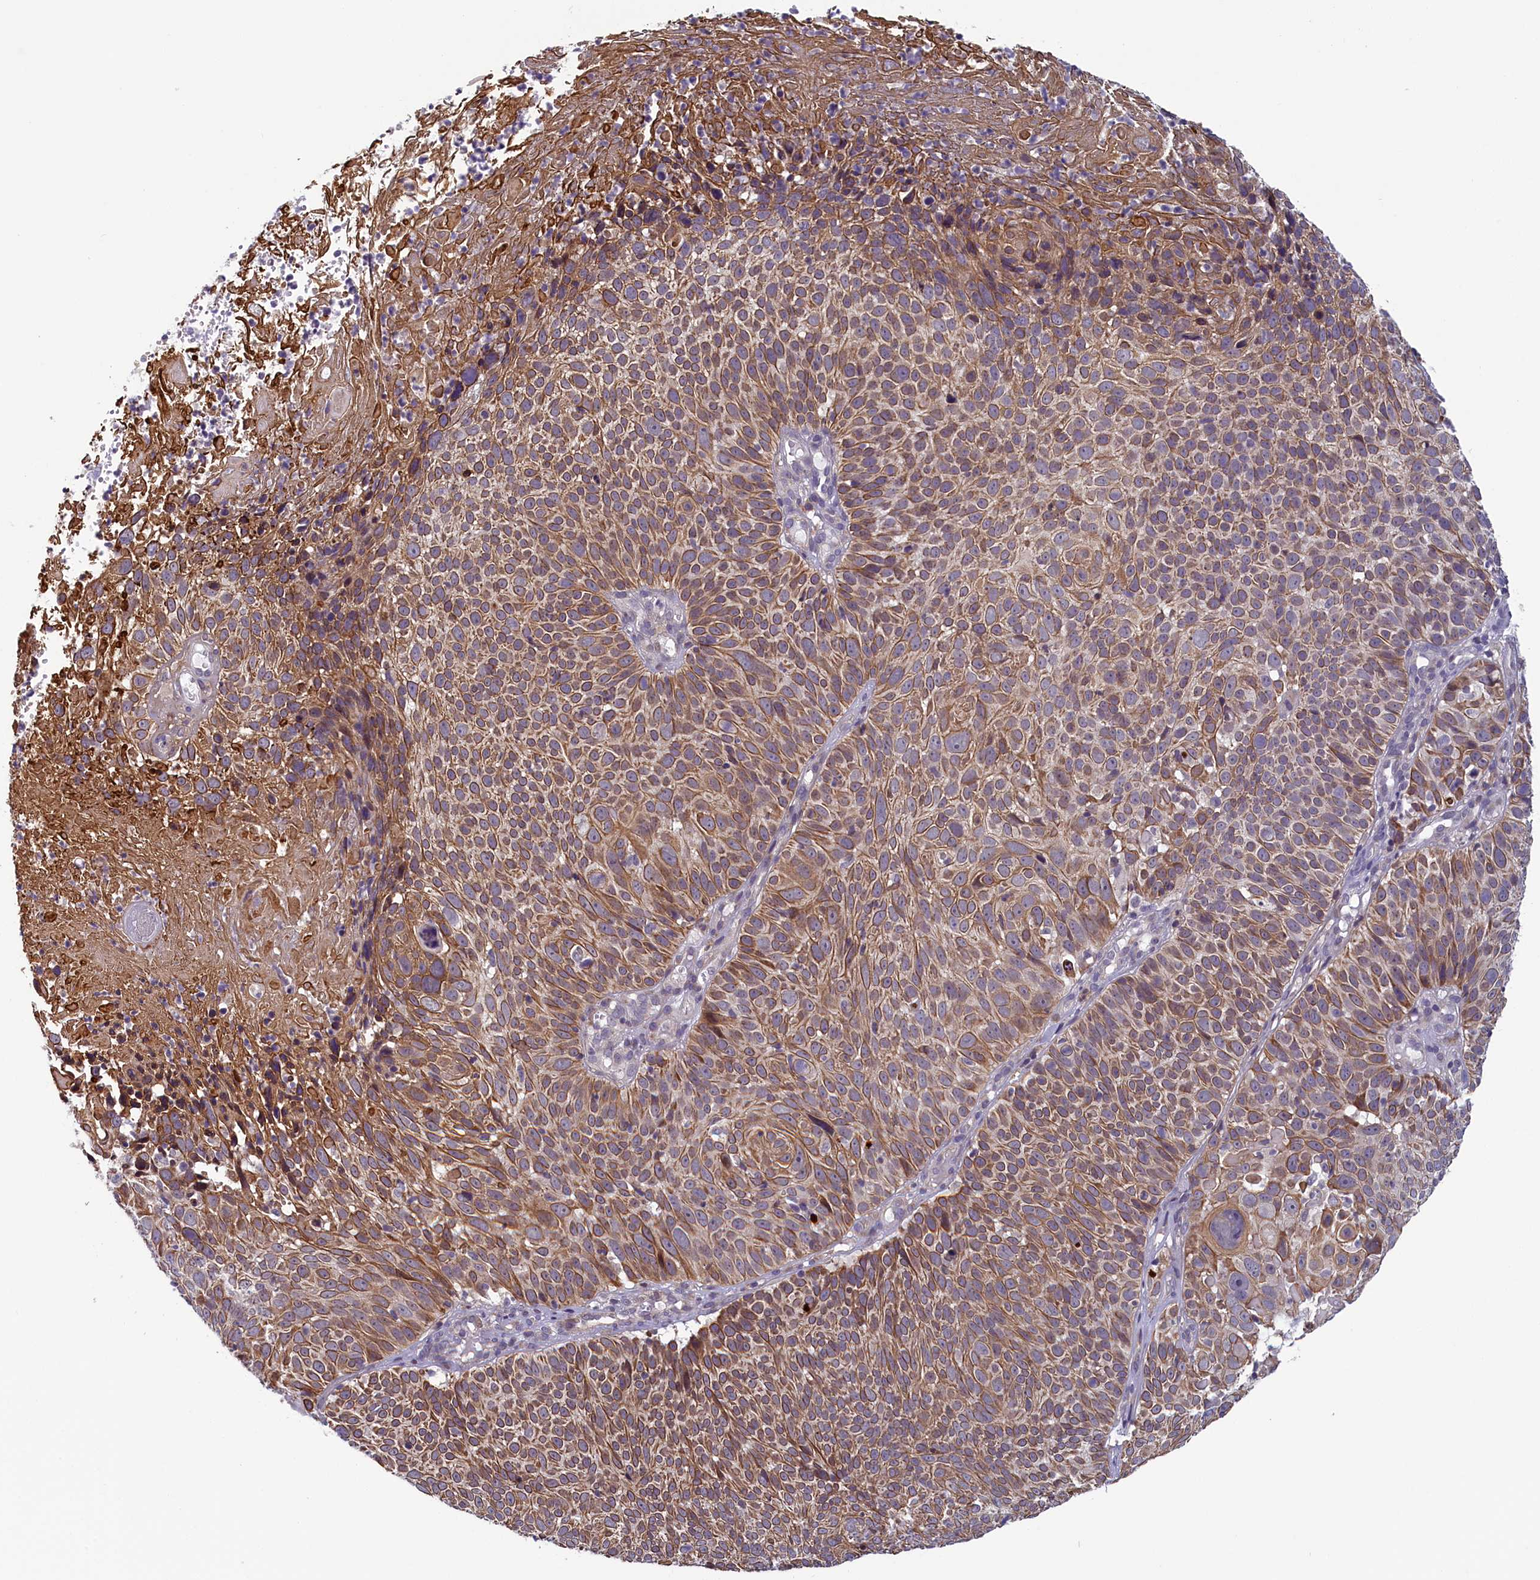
{"staining": {"intensity": "moderate", "quantity": ">75%", "location": "cytoplasmic/membranous"}, "tissue": "cervical cancer", "cell_type": "Tumor cells", "image_type": "cancer", "snomed": [{"axis": "morphology", "description": "Squamous cell carcinoma, NOS"}, {"axis": "topography", "description": "Cervix"}], "caption": "Cervical cancer tissue demonstrates moderate cytoplasmic/membranous positivity in about >75% of tumor cells, visualized by immunohistochemistry.", "gene": "ANKRD39", "patient": {"sex": "female", "age": 74}}